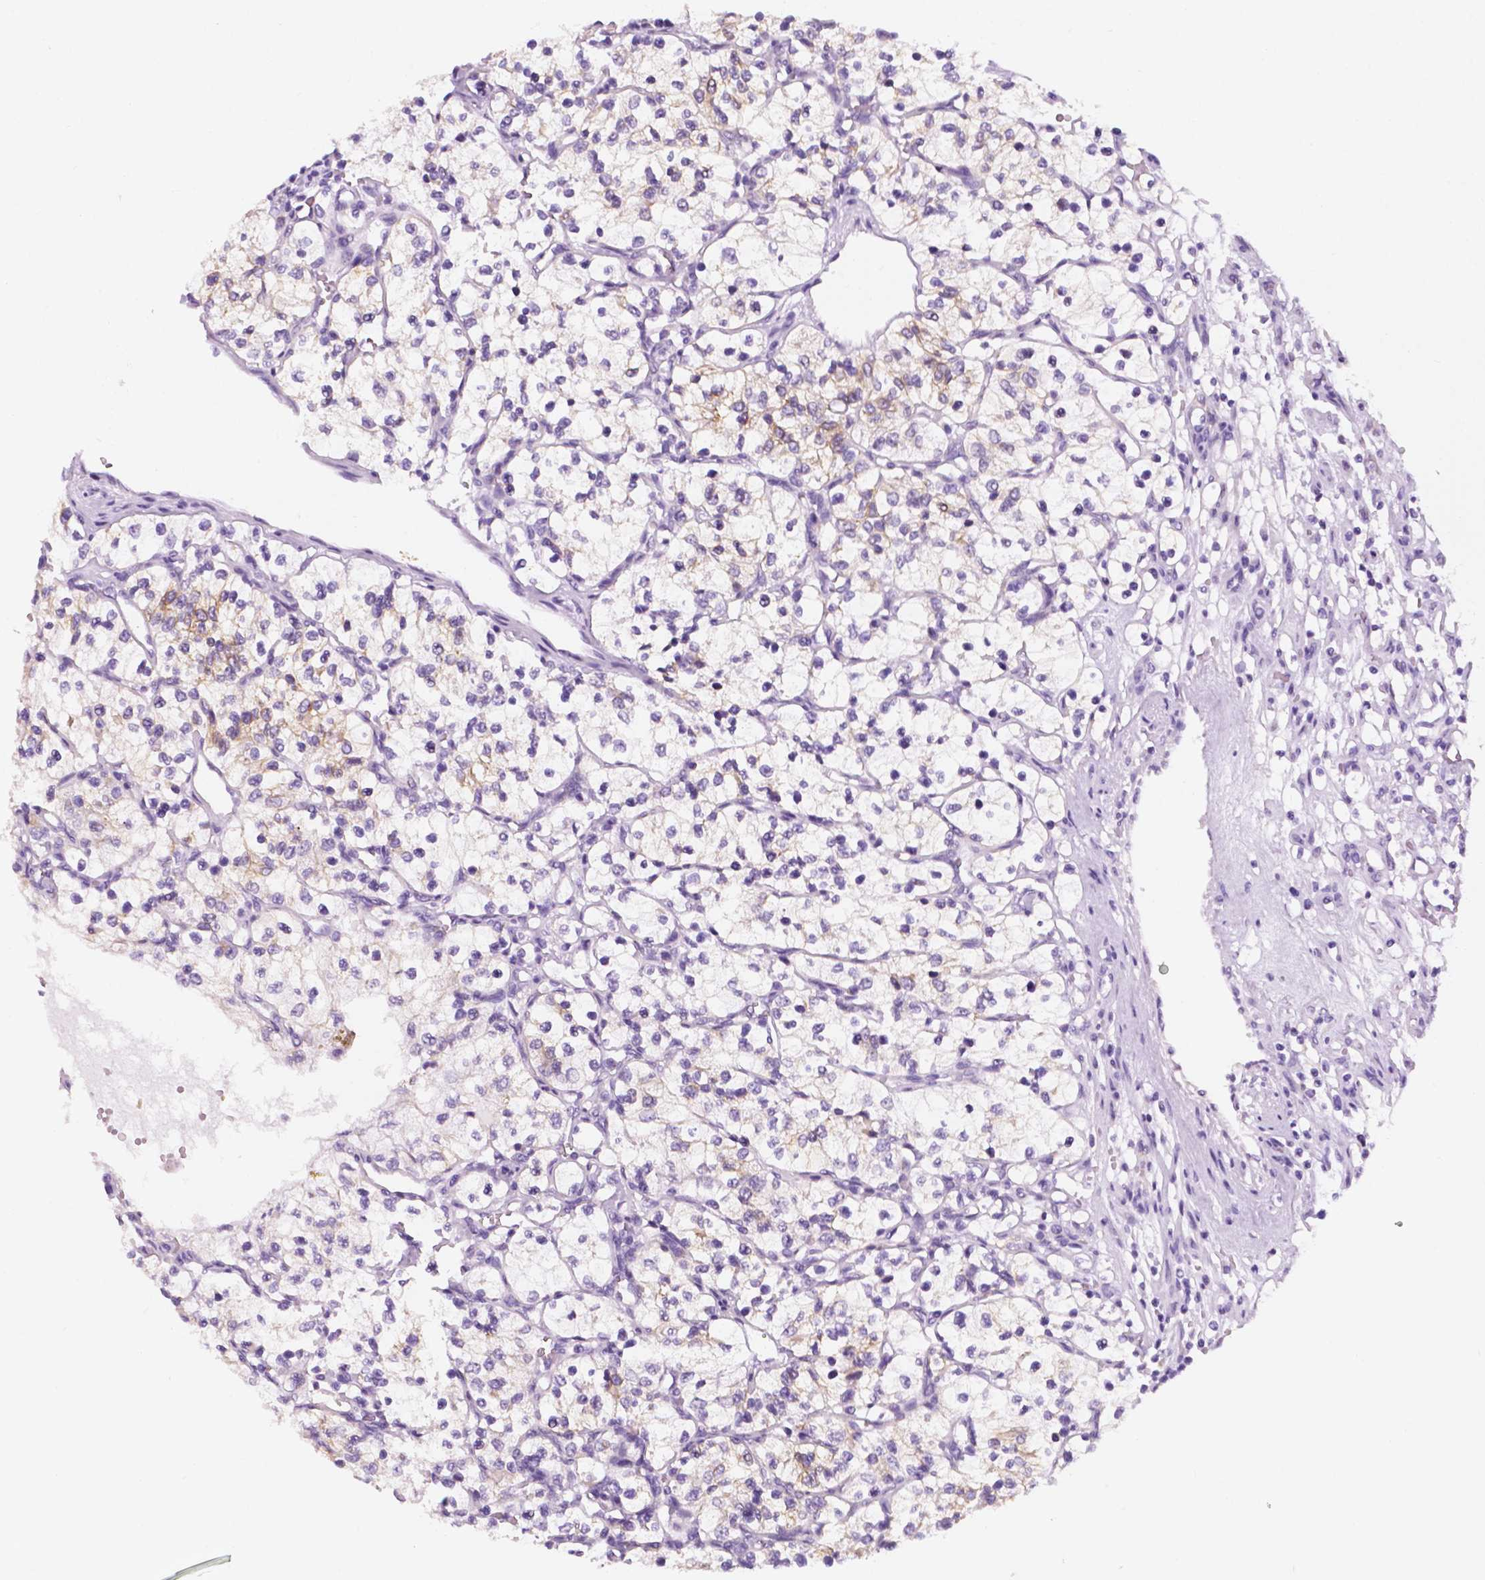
{"staining": {"intensity": "weak", "quantity": "<25%", "location": "cytoplasmic/membranous"}, "tissue": "renal cancer", "cell_type": "Tumor cells", "image_type": "cancer", "snomed": [{"axis": "morphology", "description": "Adenocarcinoma, NOS"}, {"axis": "topography", "description": "Kidney"}], "caption": "Immunohistochemistry (IHC) photomicrograph of human renal adenocarcinoma stained for a protein (brown), which shows no positivity in tumor cells.", "gene": "PPL", "patient": {"sex": "female", "age": 69}}